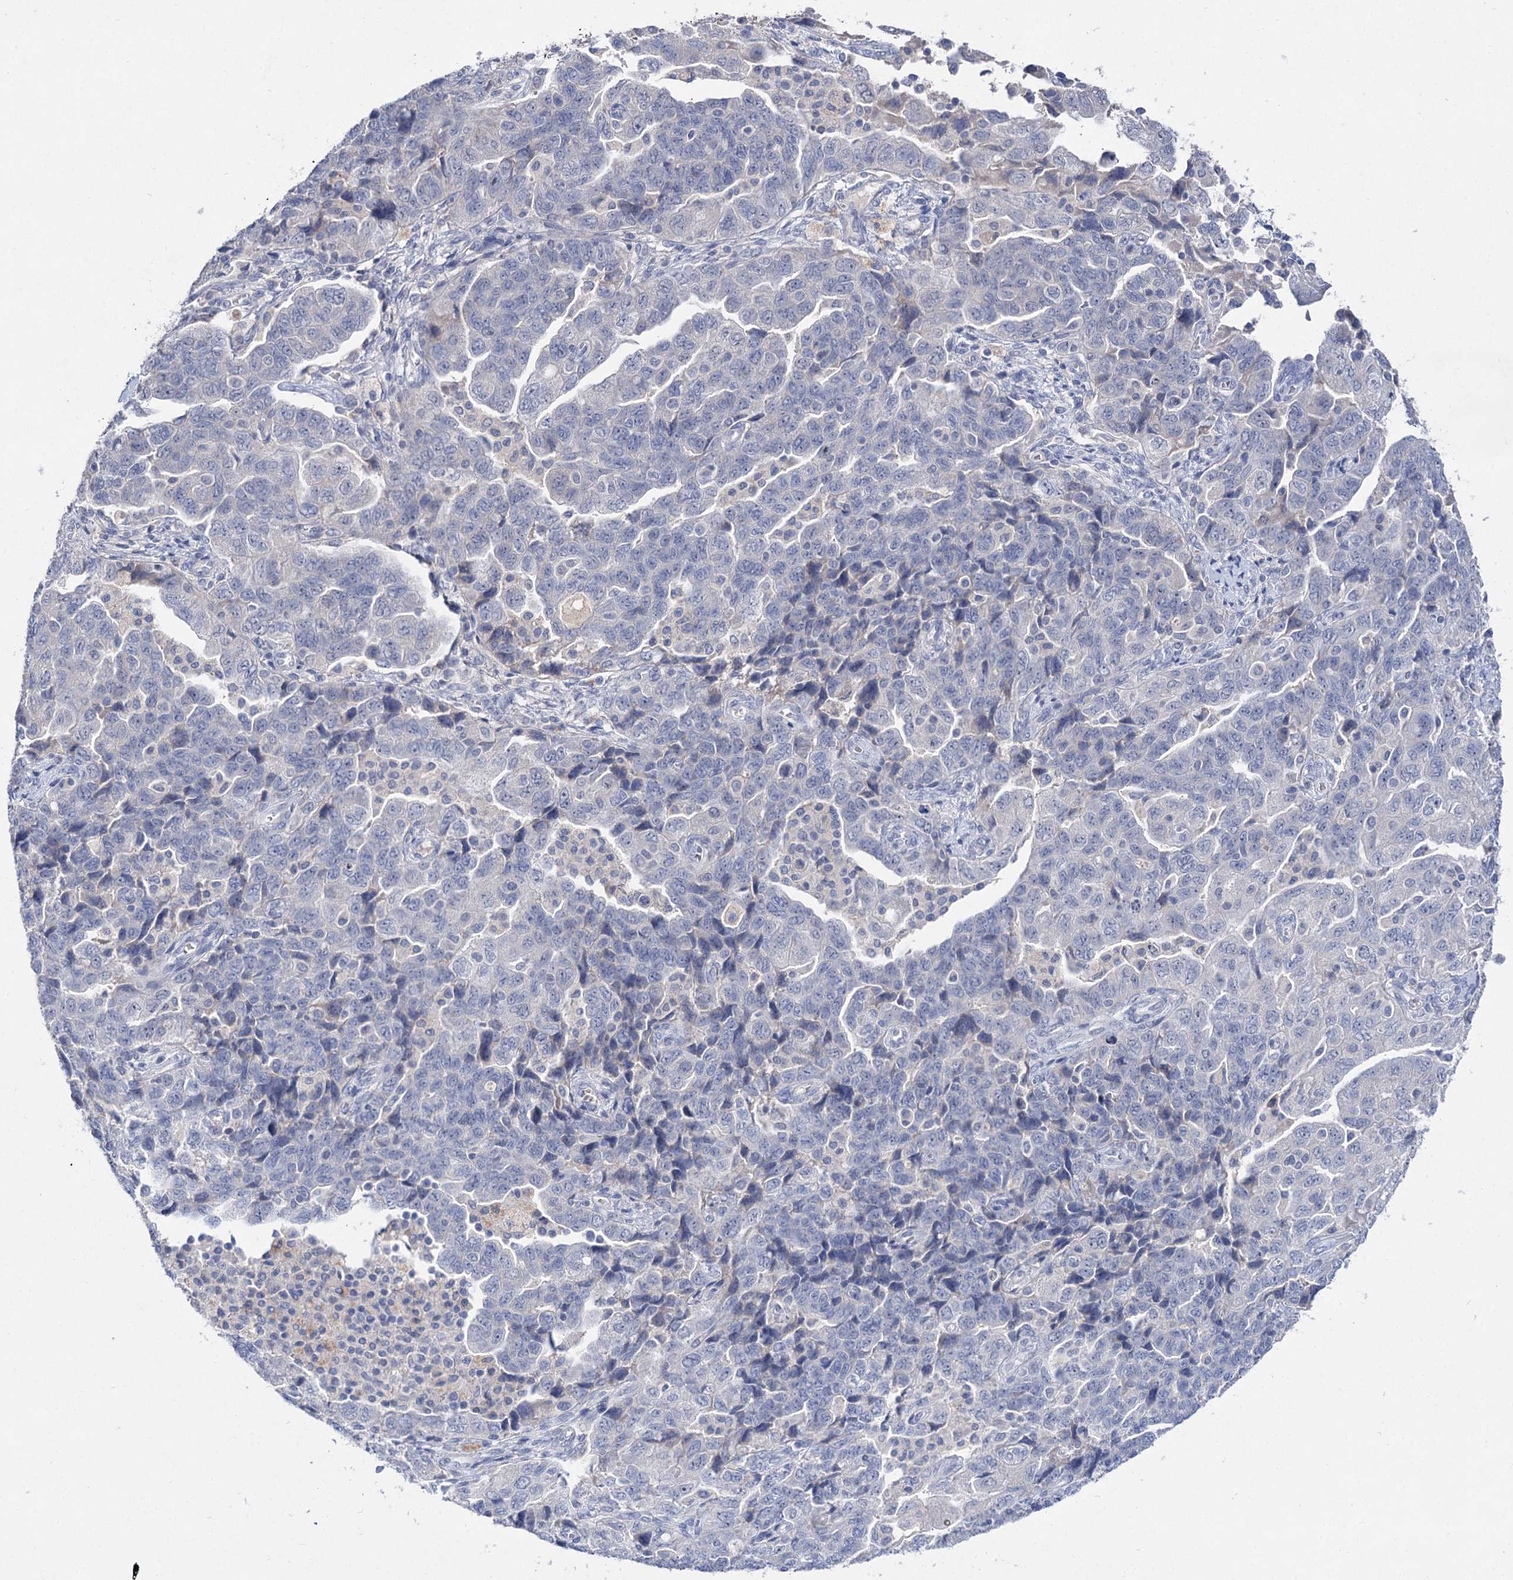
{"staining": {"intensity": "negative", "quantity": "none", "location": "none"}, "tissue": "ovarian cancer", "cell_type": "Tumor cells", "image_type": "cancer", "snomed": [{"axis": "morphology", "description": "Carcinoma, NOS"}, {"axis": "morphology", "description": "Cystadenocarcinoma, serous, NOS"}, {"axis": "topography", "description": "Ovary"}], "caption": "Ovarian cancer stained for a protein using IHC reveals no positivity tumor cells.", "gene": "ATP4A", "patient": {"sex": "female", "age": 69}}